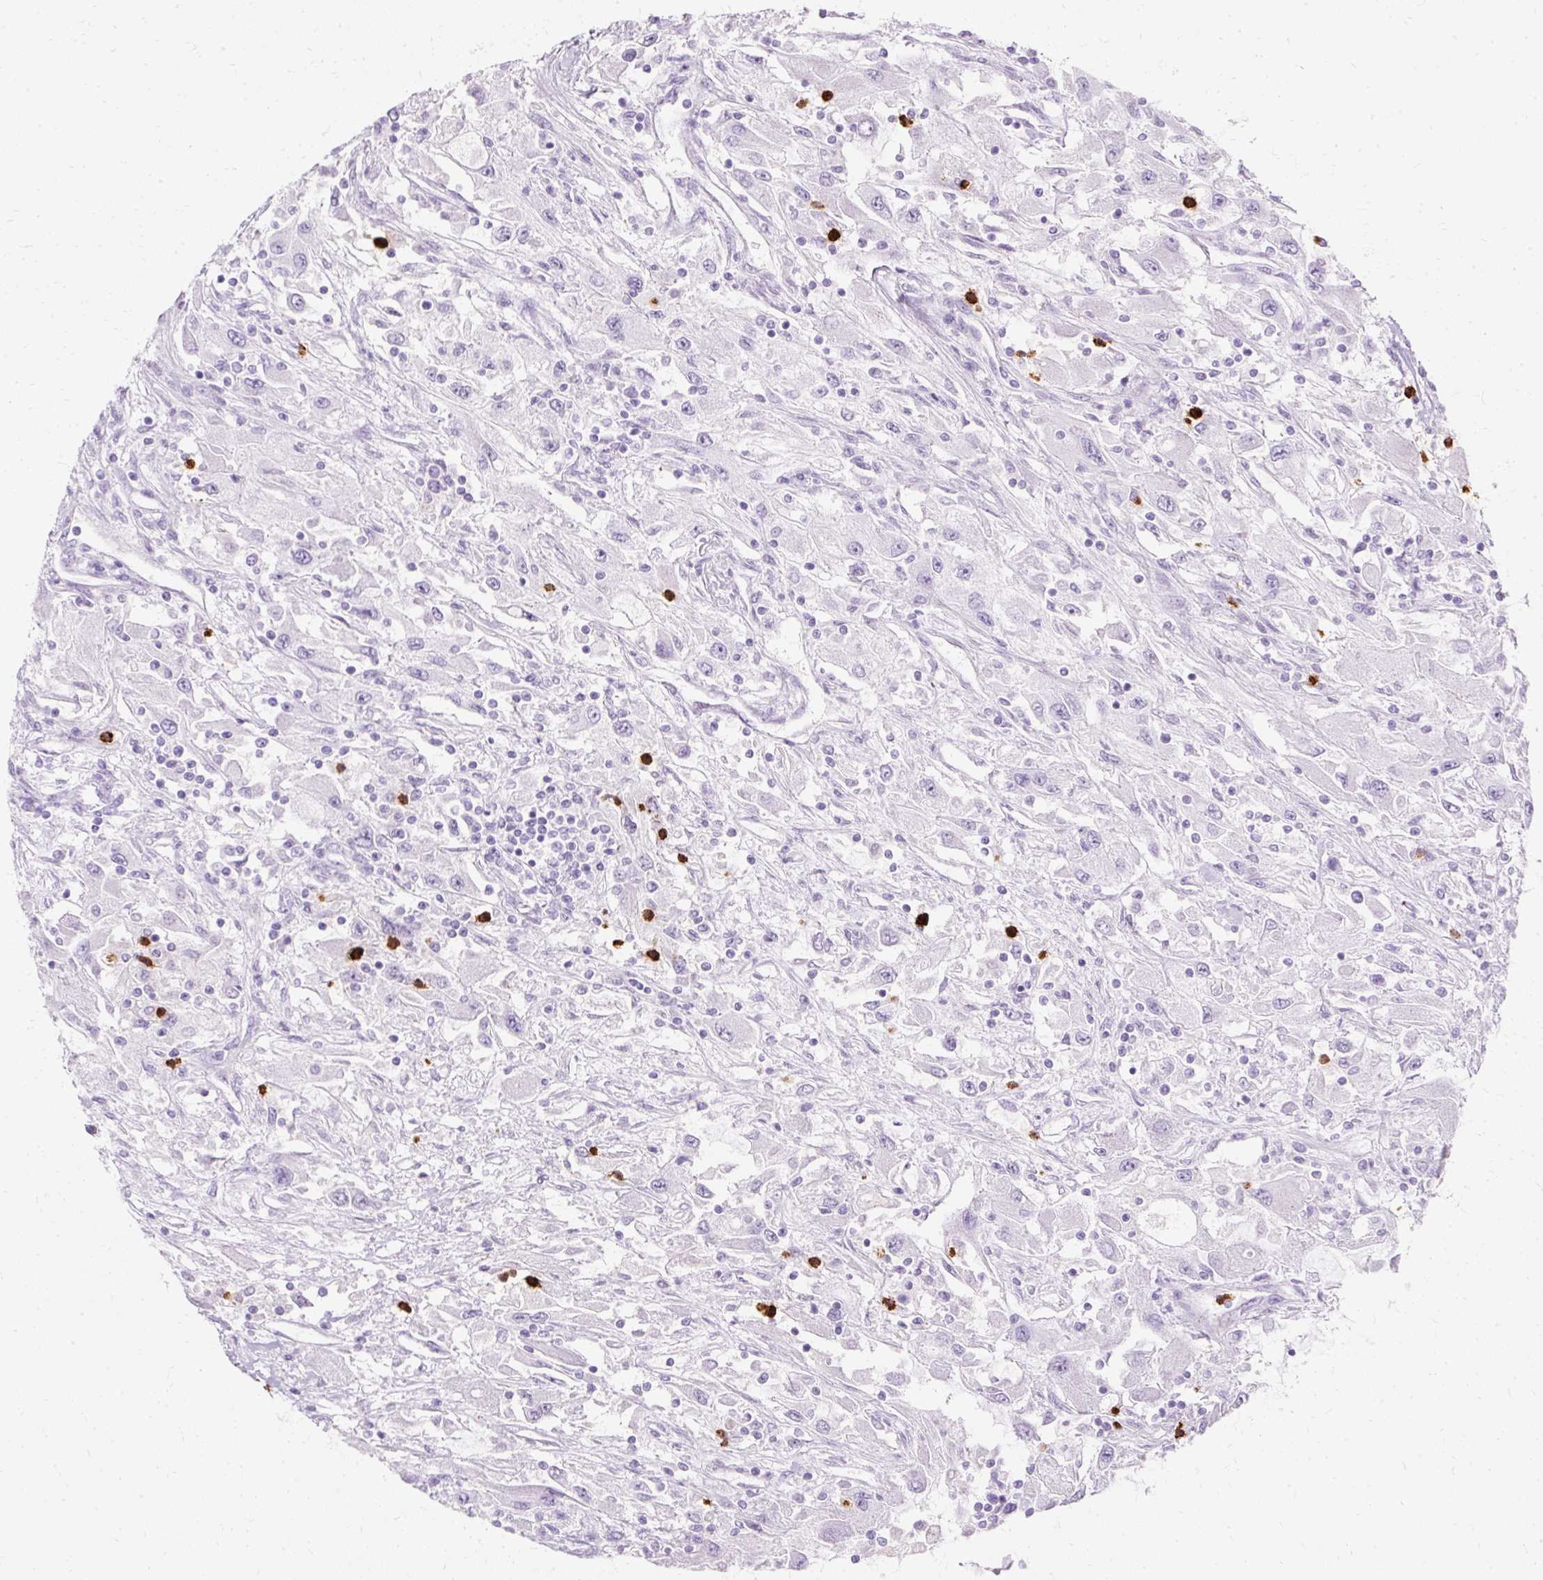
{"staining": {"intensity": "negative", "quantity": "none", "location": "none"}, "tissue": "renal cancer", "cell_type": "Tumor cells", "image_type": "cancer", "snomed": [{"axis": "morphology", "description": "Adenocarcinoma, NOS"}, {"axis": "topography", "description": "Kidney"}], "caption": "Immunohistochemistry (IHC) of human renal cancer (adenocarcinoma) displays no expression in tumor cells. (Stains: DAB (3,3'-diaminobenzidine) IHC with hematoxylin counter stain, Microscopy: brightfield microscopy at high magnification).", "gene": "DEFA1", "patient": {"sex": "female", "age": 67}}